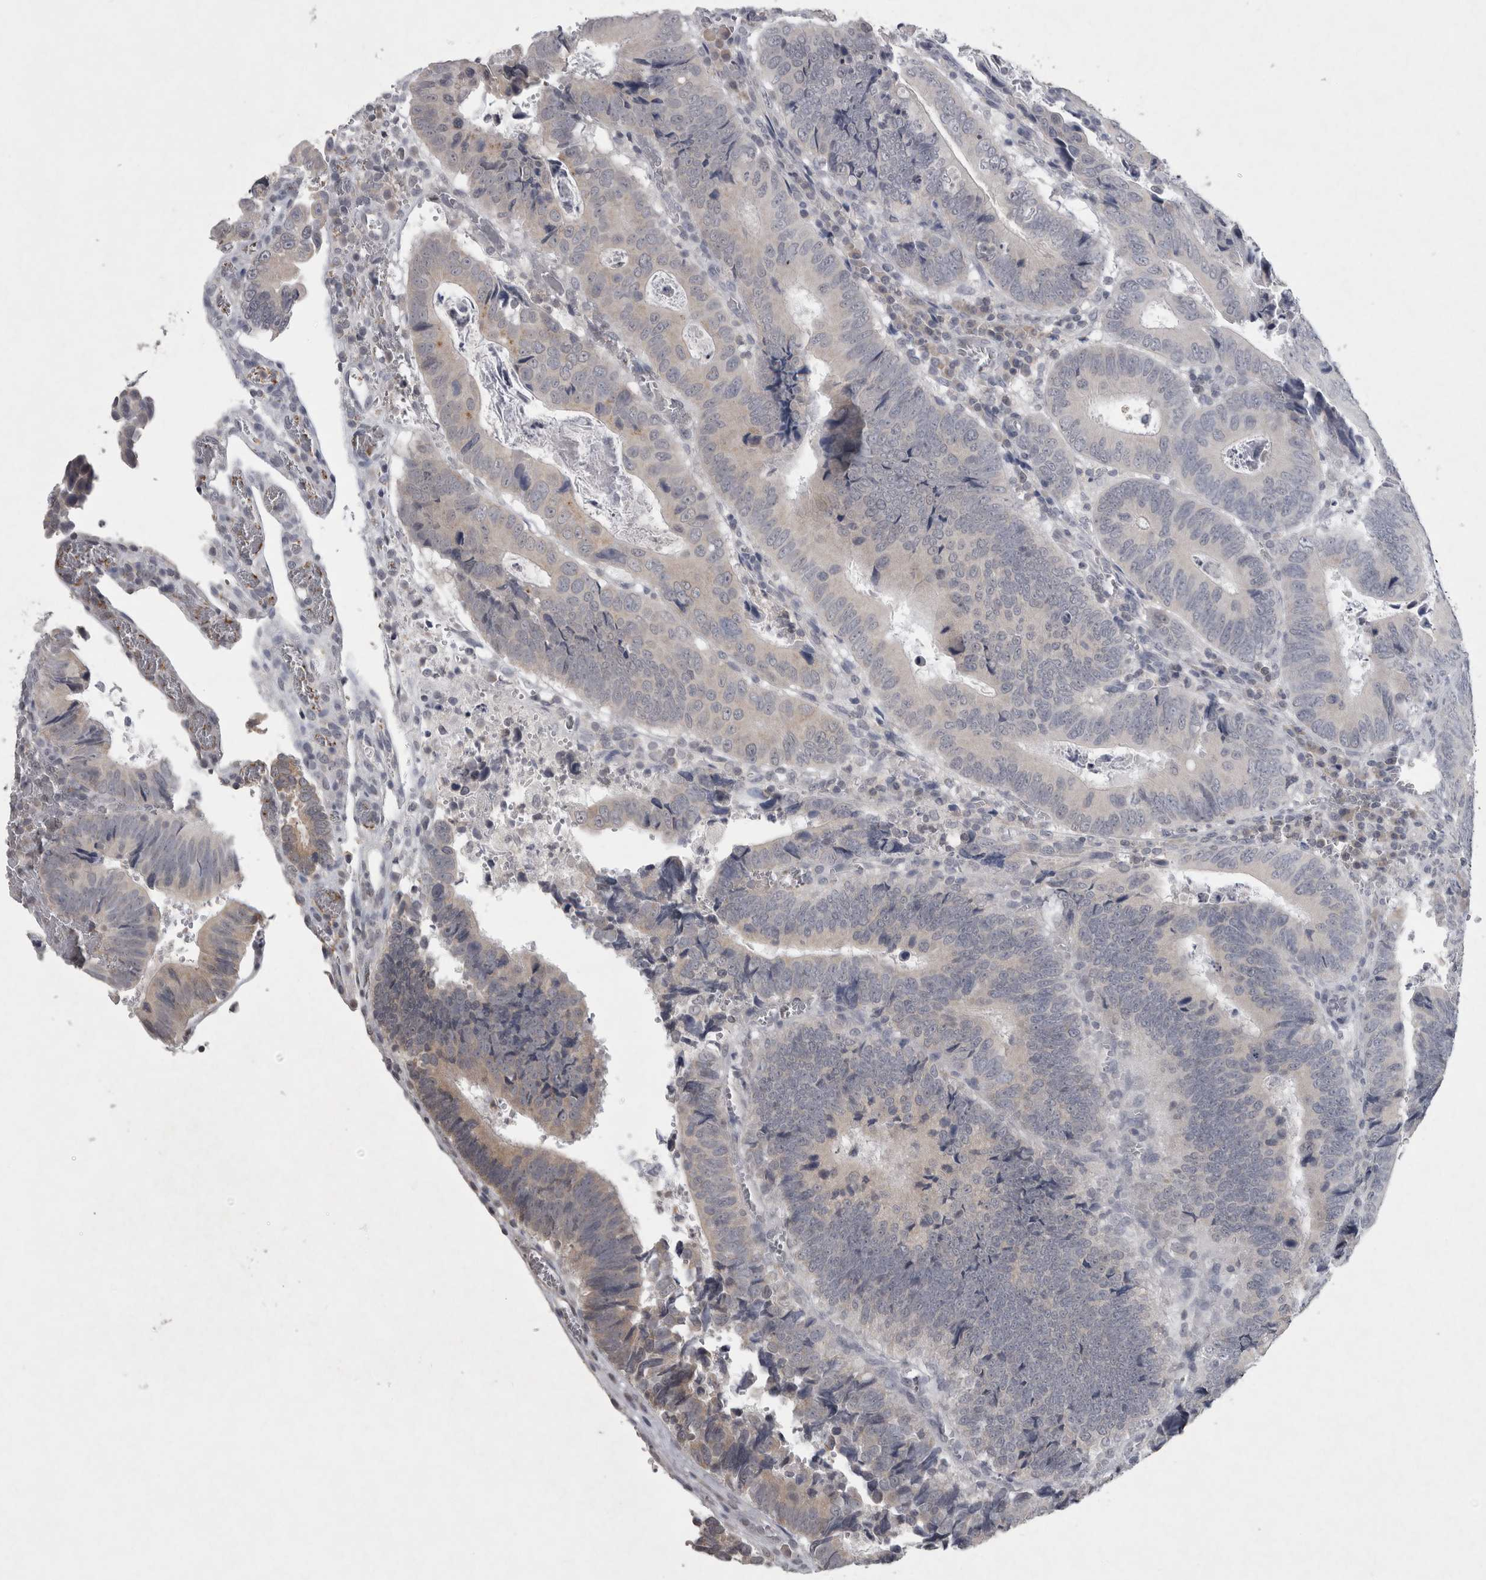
{"staining": {"intensity": "weak", "quantity": "<25%", "location": "cytoplasmic/membranous"}, "tissue": "colorectal cancer", "cell_type": "Tumor cells", "image_type": "cancer", "snomed": [{"axis": "morphology", "description": "Inflammation, NOS"}, {"axis": "morphology", "description": "Adenocarcinoma, NOS"}, {"axis": "topography", "description": "Colon"}], "caption": "This is an immunohistochemistry (IHC) histopathology image of colorectal cancer. There is no expression in tumor cells.", "gene": "WNT7A", "patient": {"sex": "male", "age": 72}}